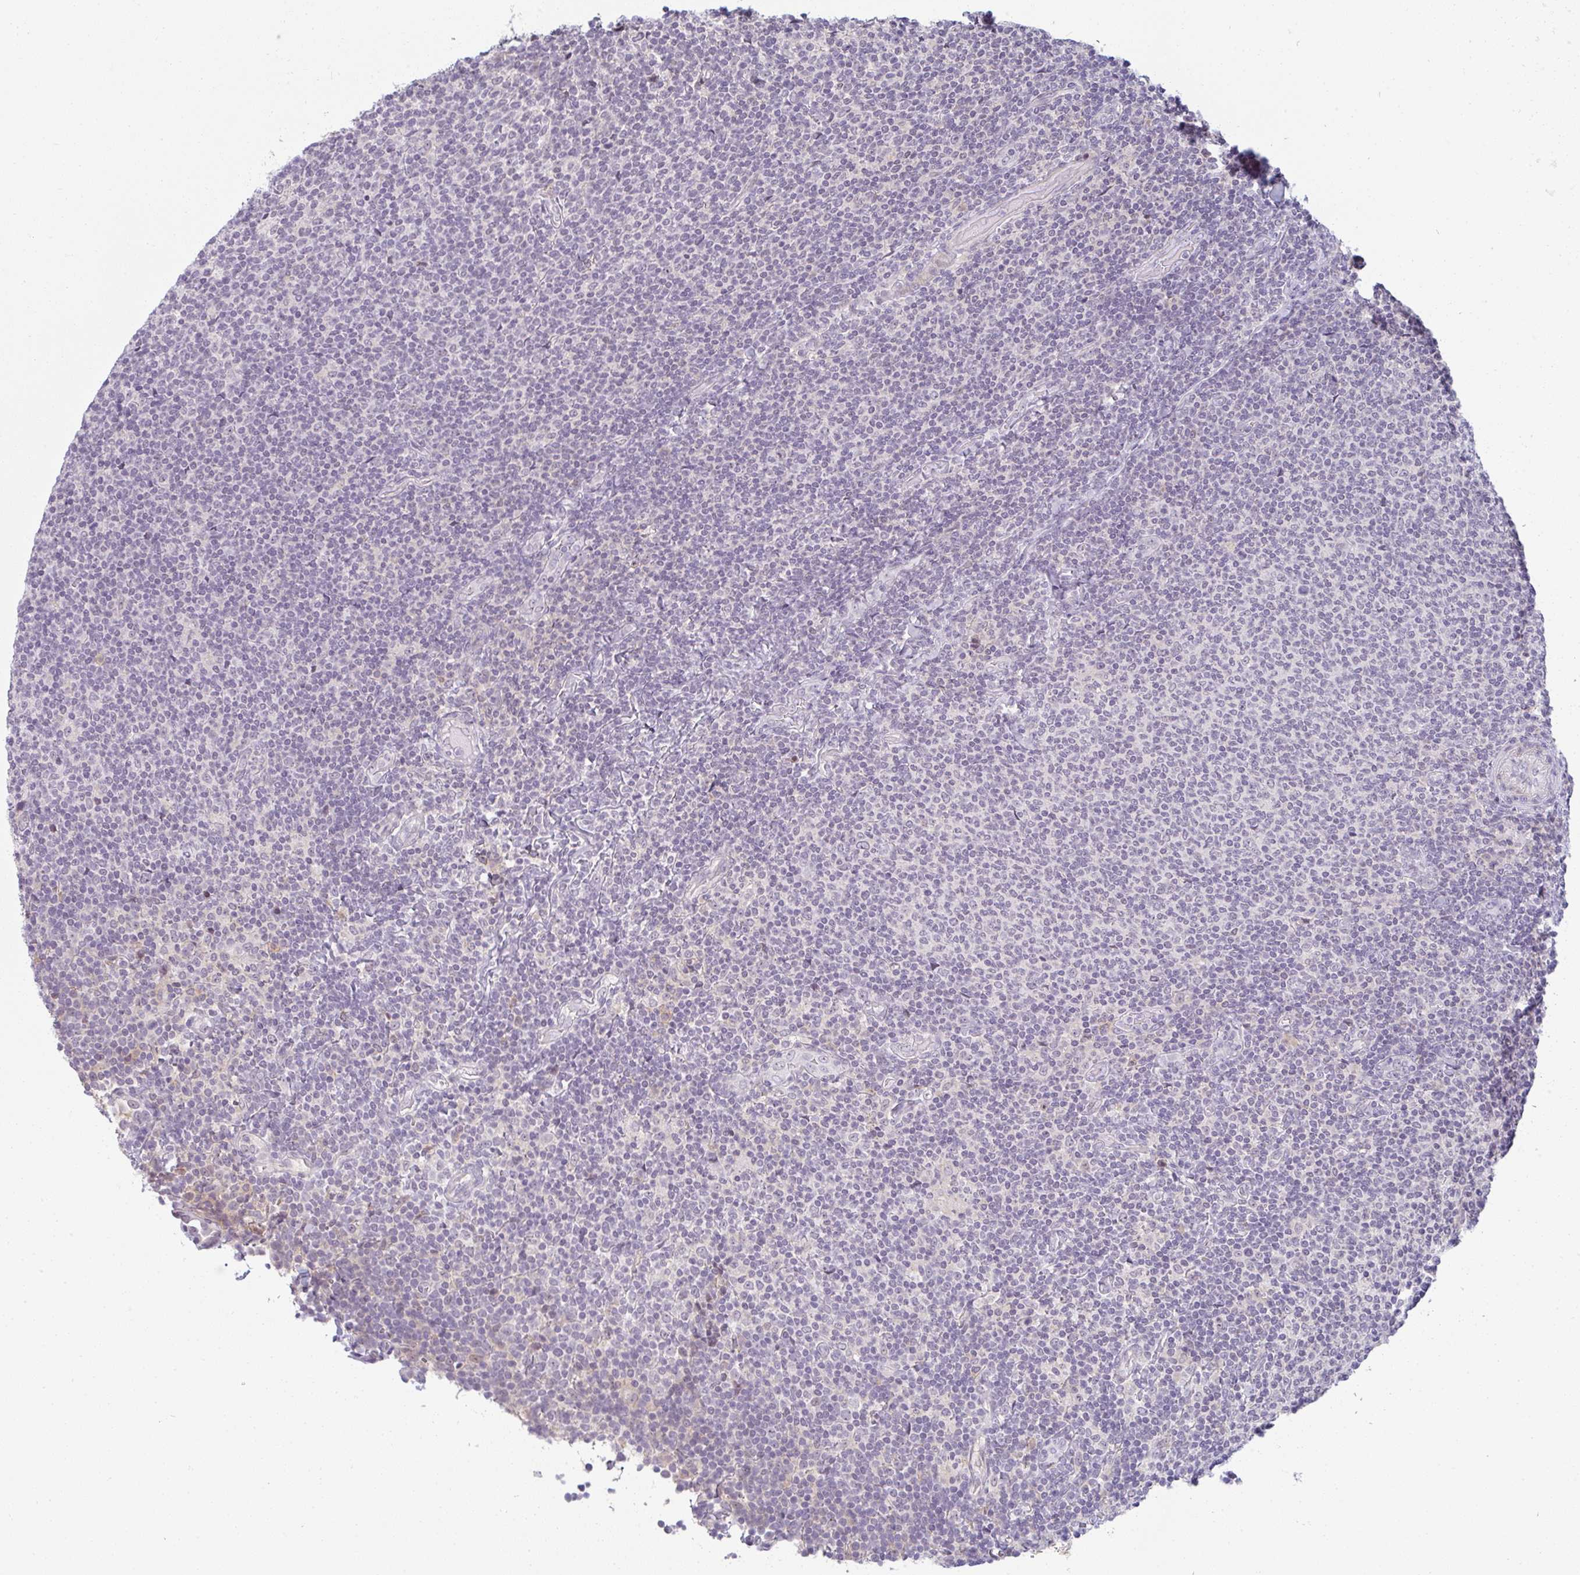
{"staining": {"intensity": "negative", "quantity": "none", "location": "none"}, "tissue": "lymphoma", "cell_type": "Tumor cells", "image_type": "cancer", "snomed": [{"axis": "morphology", "description": "Malignant lymphoma, non-Hodgkin's type, Low grade"}, {"axis": "topography", "description": "Lymph node"}], "caption": "Immunohistochemical staining of human lymphoma demonstrates no significant staining in tumor cells.", "gene": "PPFIA4", "patient": {"sex": "male", "age": 52}}